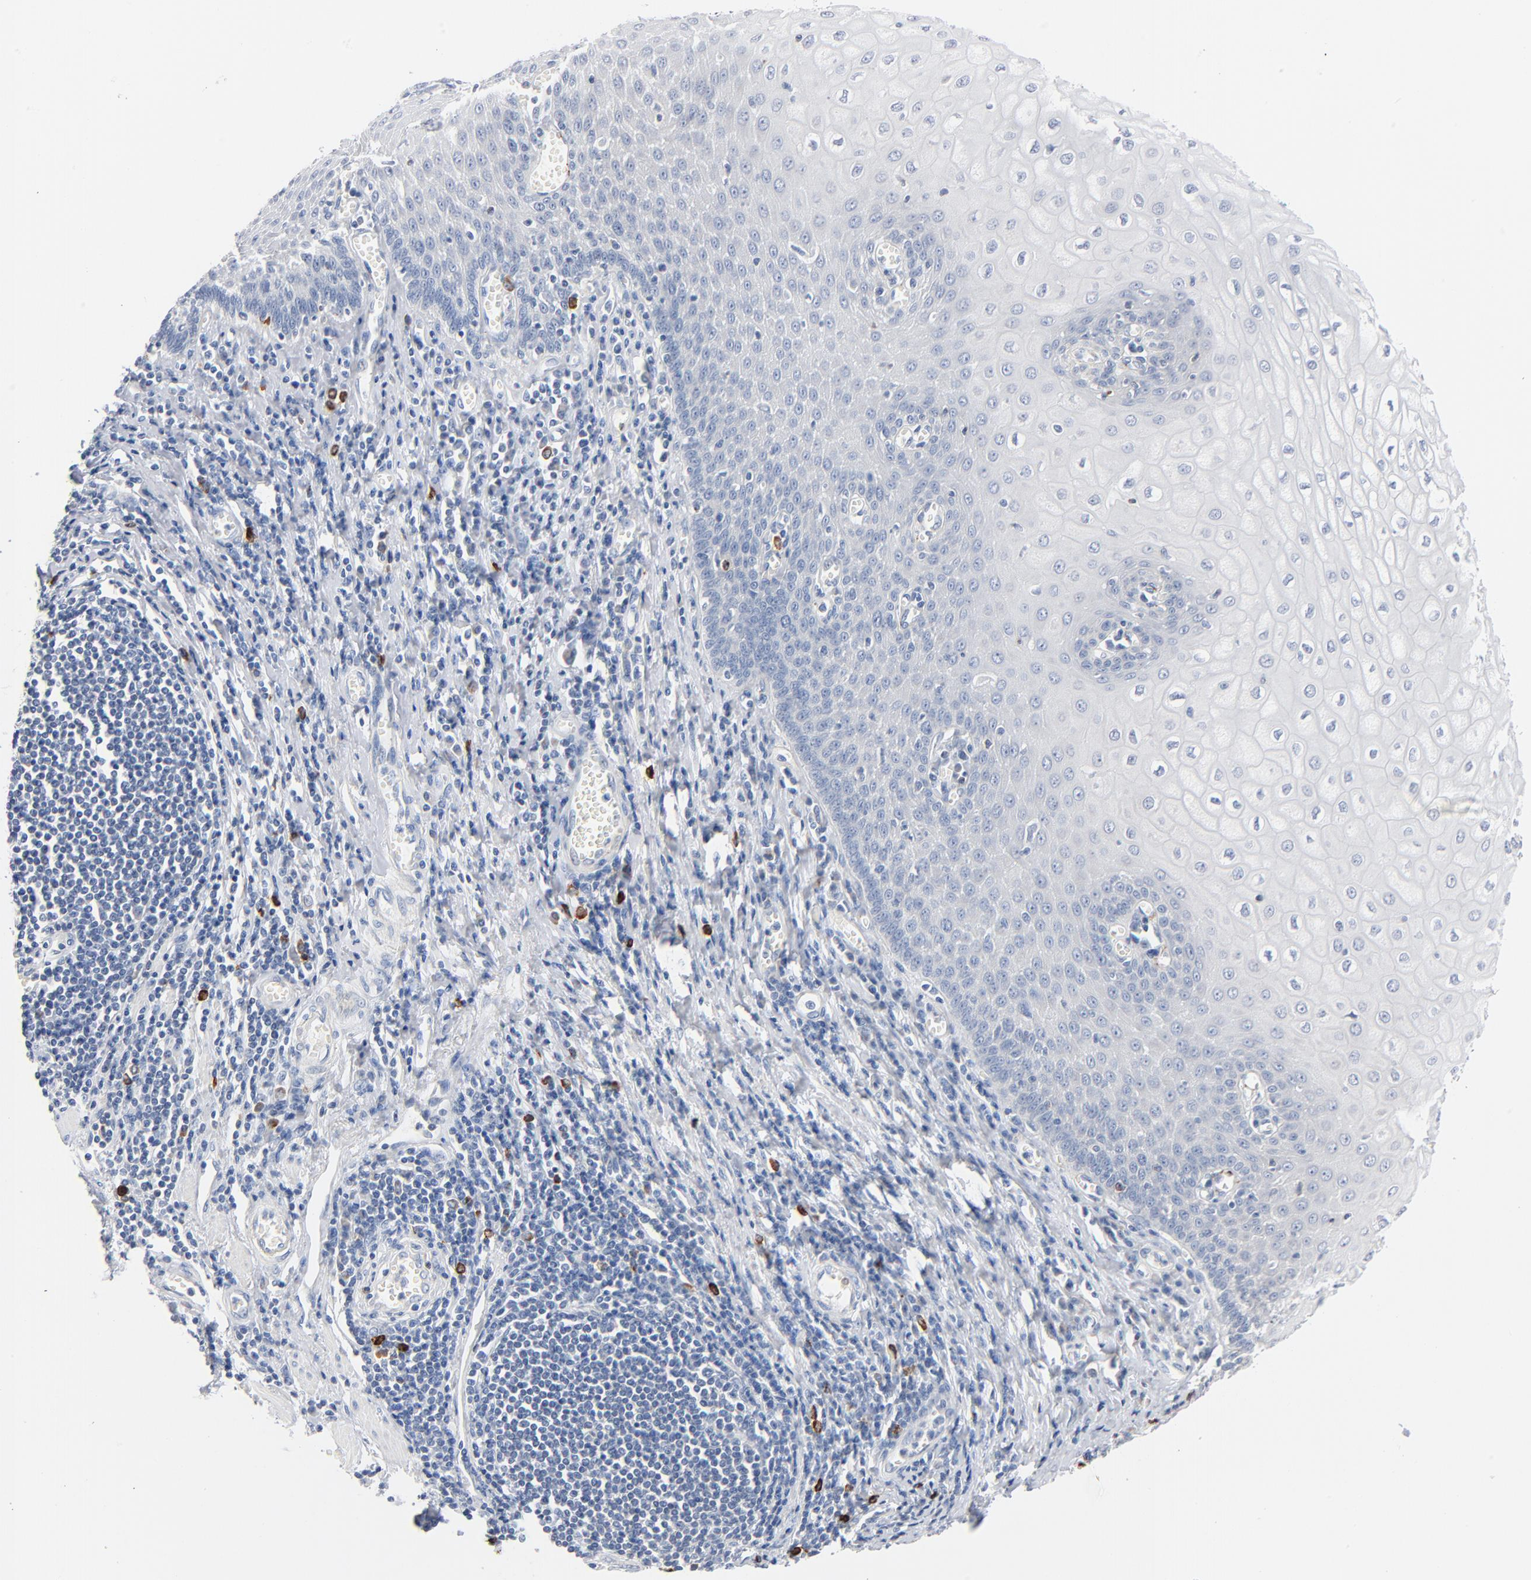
{"staining": {"intensity": "negative", "quantity": "none", "location": "none"}, "tissue": "esophagus", "cell_type": "Squamous epithelial cells", "image_type": "normal", "snomed": [{"axis": "morphology", "description": "Normal tissue, NOS"}, {"axis": "morphology", "description": "Squamous cell carcinoma, NOS"}, {"axis": "topography", "description": "Esophagus"}], "caption": "High power microscopy photomicrograph of an immunohistochemistry image of benign esophagus, revealing no significant expression in squamous epithelial cells. Brightfield microscopy of immunohistochemistry (IHC) stained with DAB (brown) and hematoxylin (blue), captured at high magnification.", "gene": "GZMB", "patient": {"sex": "male", "age": 65}}